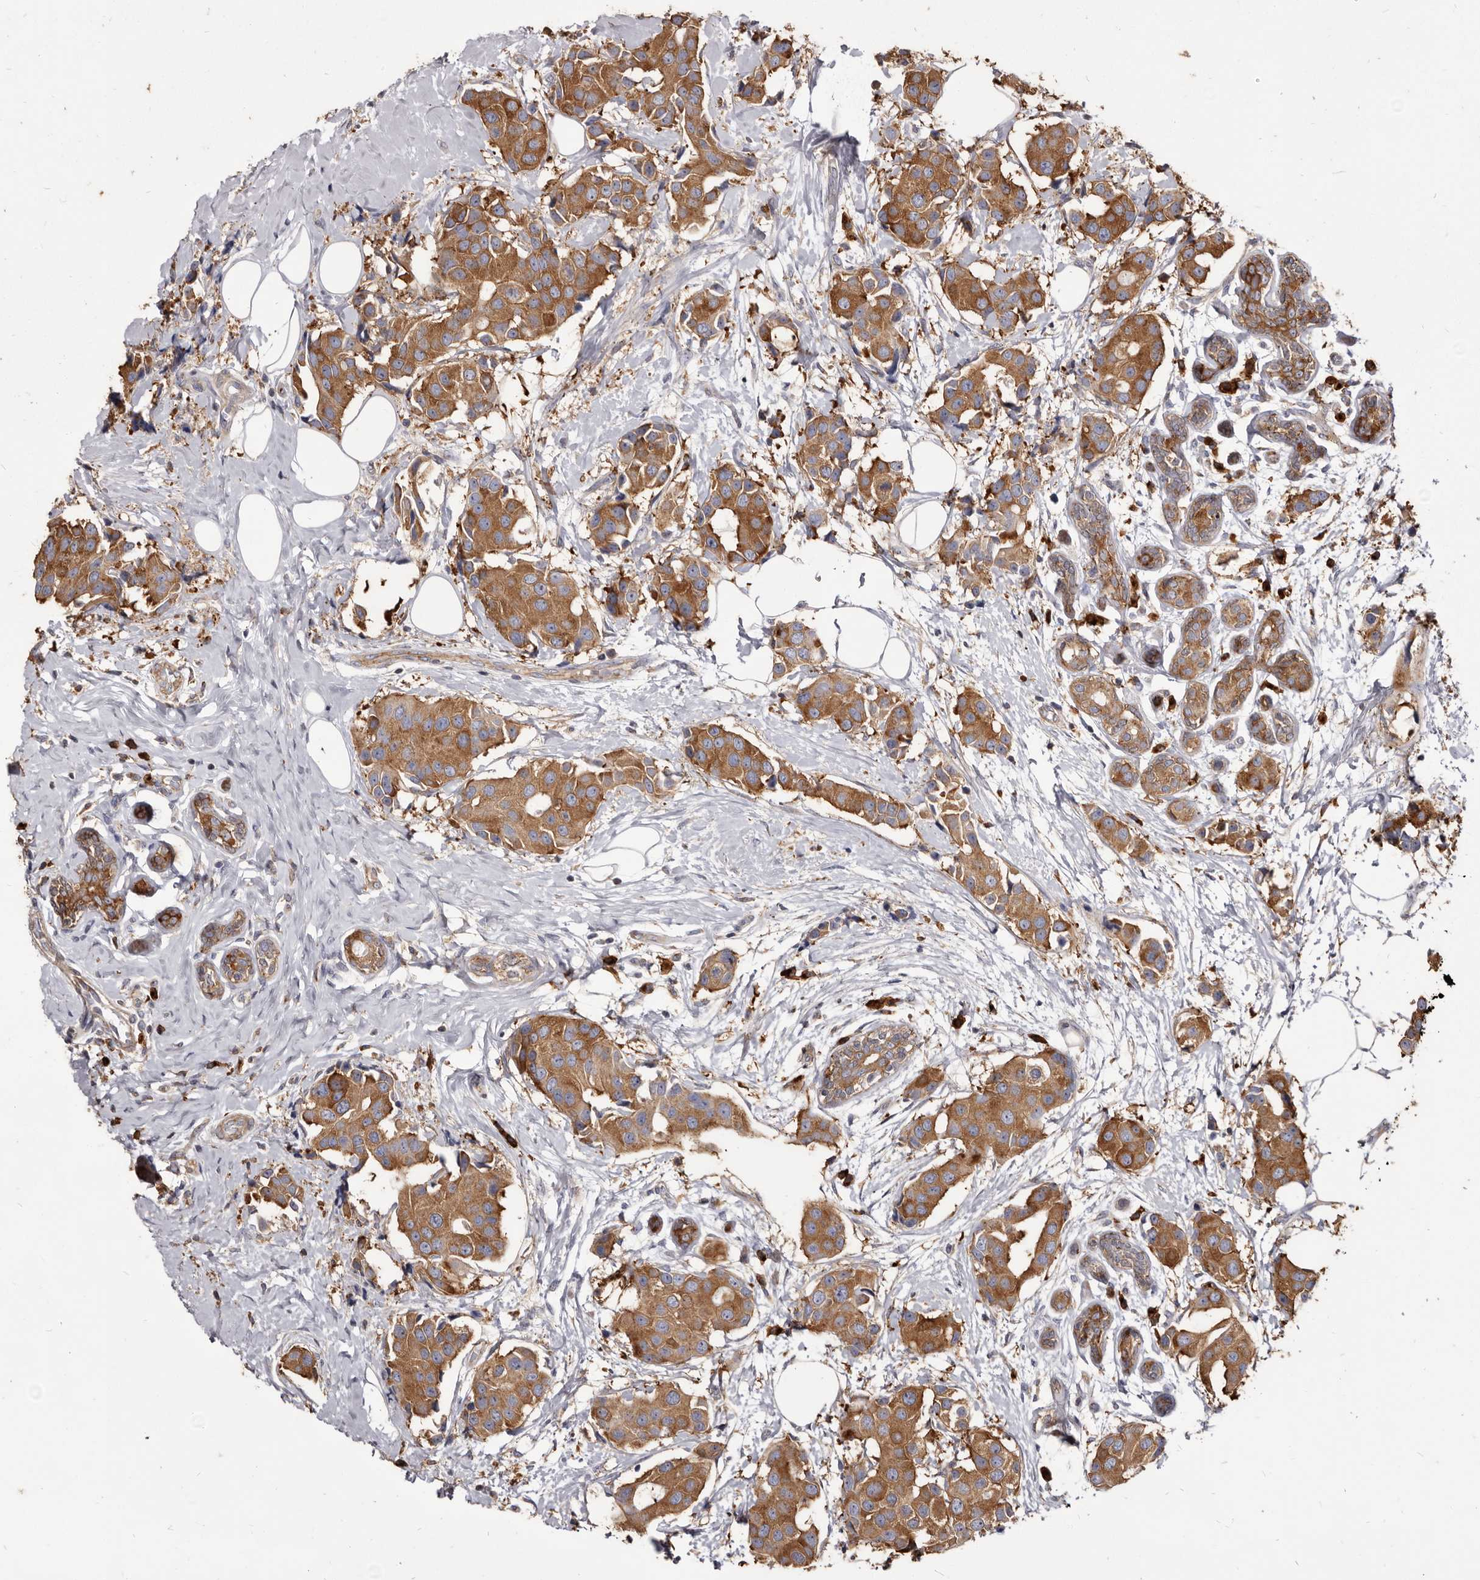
{"staining": {"intensity": "moderate", "quantity": ">75%", "location": "cytoplasmic/membranous"}, "tissue": "breast cancer", "cell_type": "Tumor cells", "image_type": "cancer", "snomed": [{"axis": "morphology", "description": "Normal tissue, NOS"}, {"axis": "morphology", "description": "Duct carcinoma"}, {"axis": "topography", "description": "Breast"}], "caption": "The micrograph displays immunohistochemical staining of breast infiltrating ductal carcinoma. There is moderate cytoplasmic/membranous positivity is identified in about >75% of tumor cells.", "gene": "TPD52", "patient": {"sex": "female", "age": 39}}